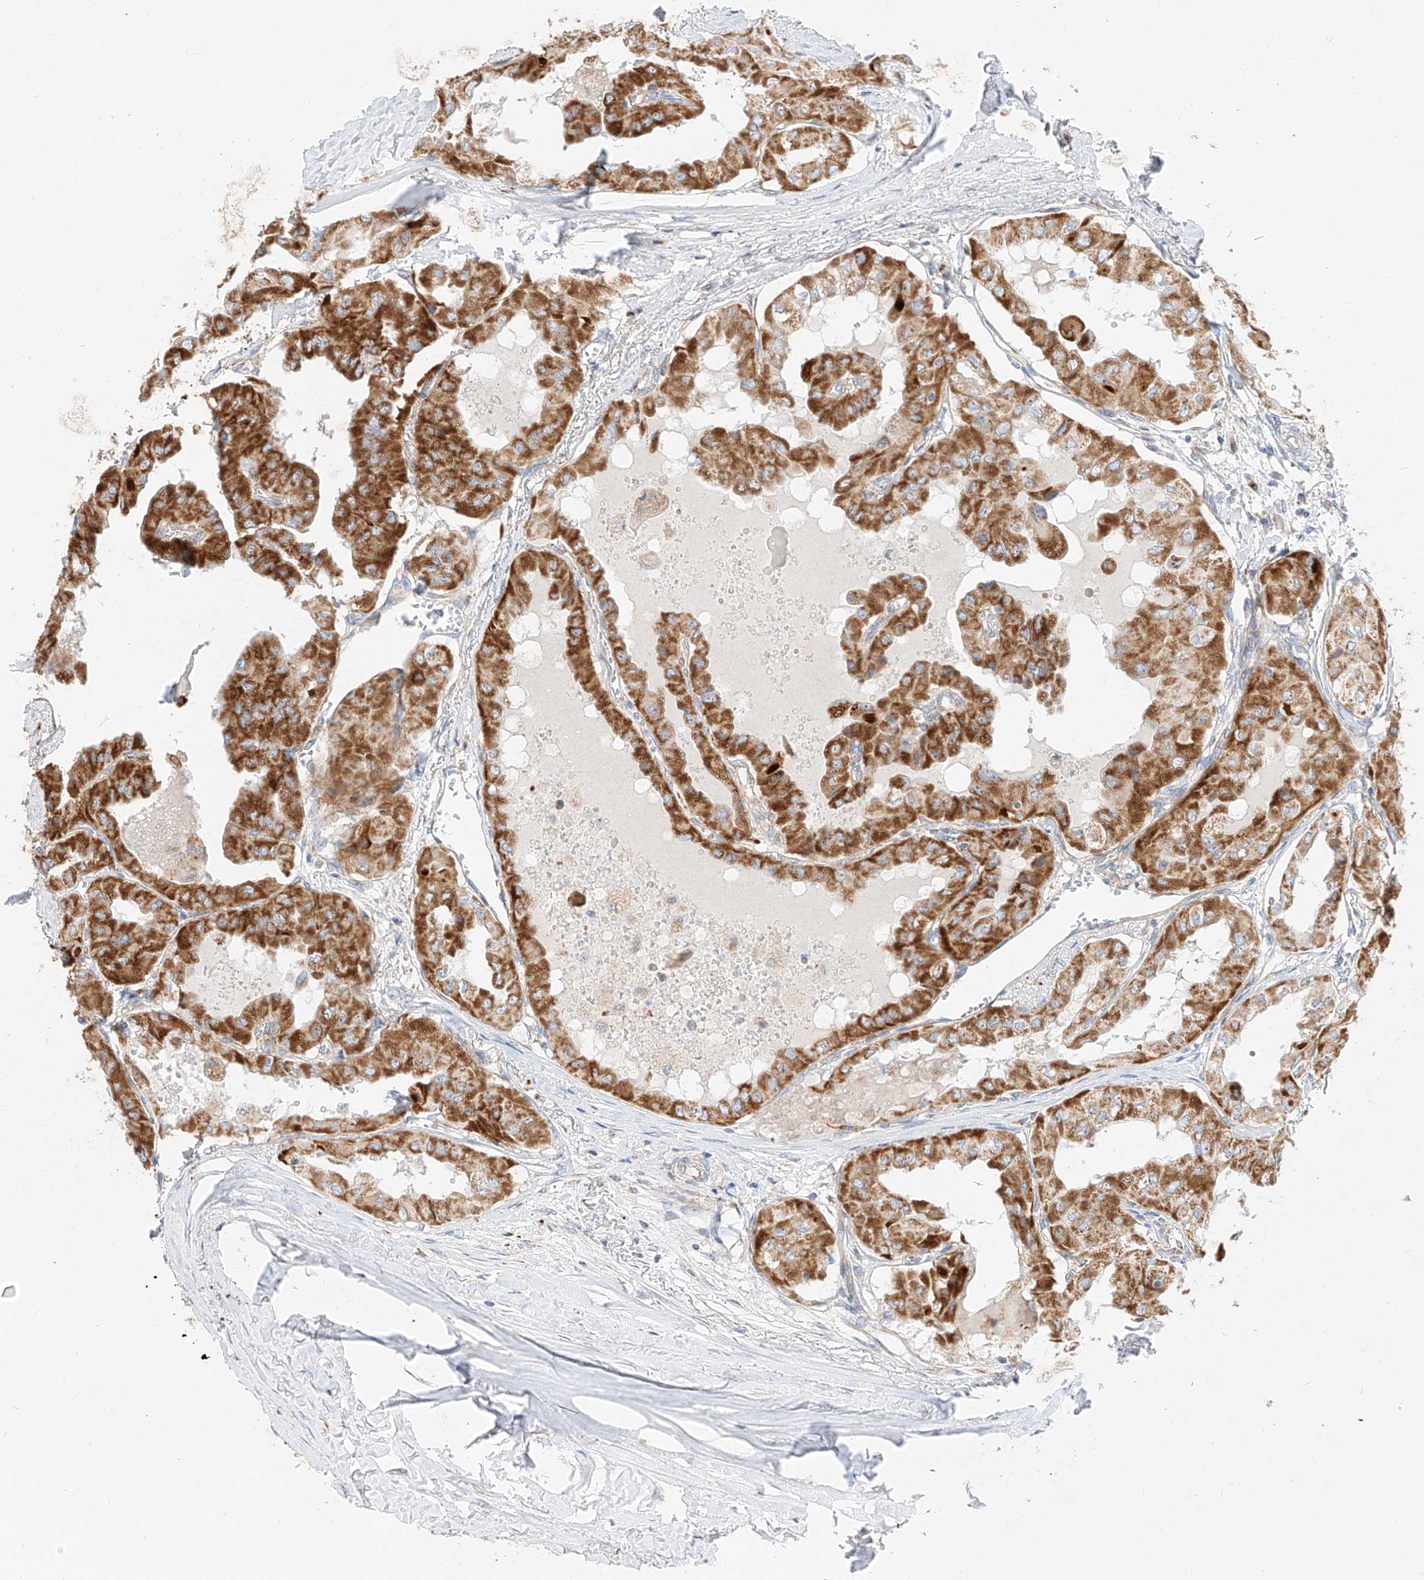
{"staining": {"intensity": "strong", "quantity": ">75%", "location": "cytoplasmic/membranous"}, "tissue": "thyroid cancer", "cell_type": "Tumor cells", "image_type": "cancer", "snomed": [{"axis": "morphology", "description": "Papillary adenocarcinoma, NOS"}, {"axis": "topography", "description": "Thyroid gland"}], "caption": "Immunohistochemical staining of thyroid cancer (papillary adenocarcinoma) reveals high levels of strong cytoplasmic/membranous positivity in about >75% of tumor cells.", "gene": "CST9", "patient": {"sex": "female", "age": 59}}